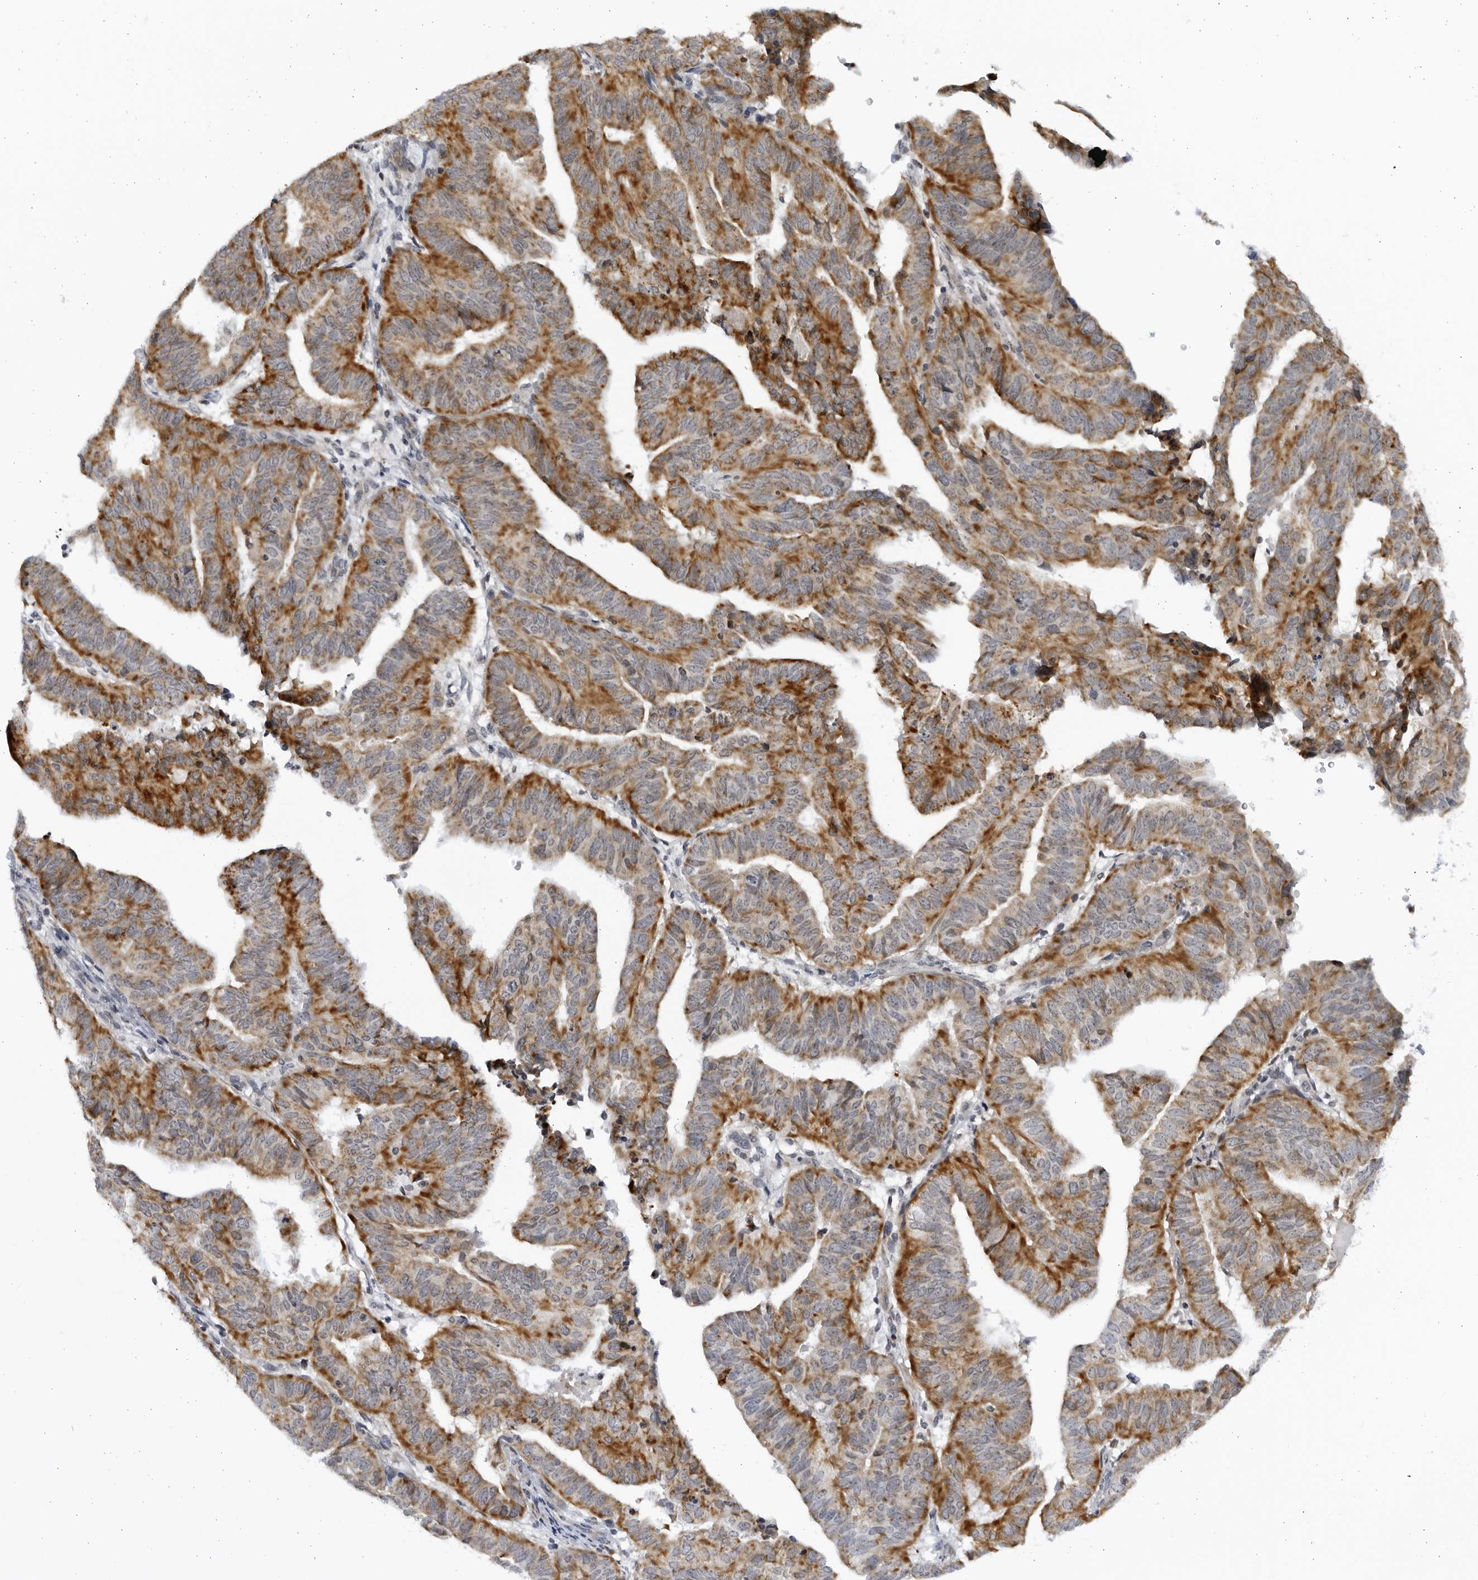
{"staining": {"intensity": "strong", "quantity": ">75%", "location": "cytoplasmic/membranous"}, "tissue": "endometrial cancer", "cell_type": "Tumor cells", "image_type": "cancer", "snomed": [{"axis": "morphology", "description": "Adenocarcinoma, NOS"}, {"axis": "topography", "description": "Uterus"}], "caption": "Protein expression analysis of endometrial adenocarcinoma displays strong cytoplasmic/membranous expression in about >75% of tumor cells.", "gene": "SLC25A22", "patient": {"sex": "female", "age": 77}}